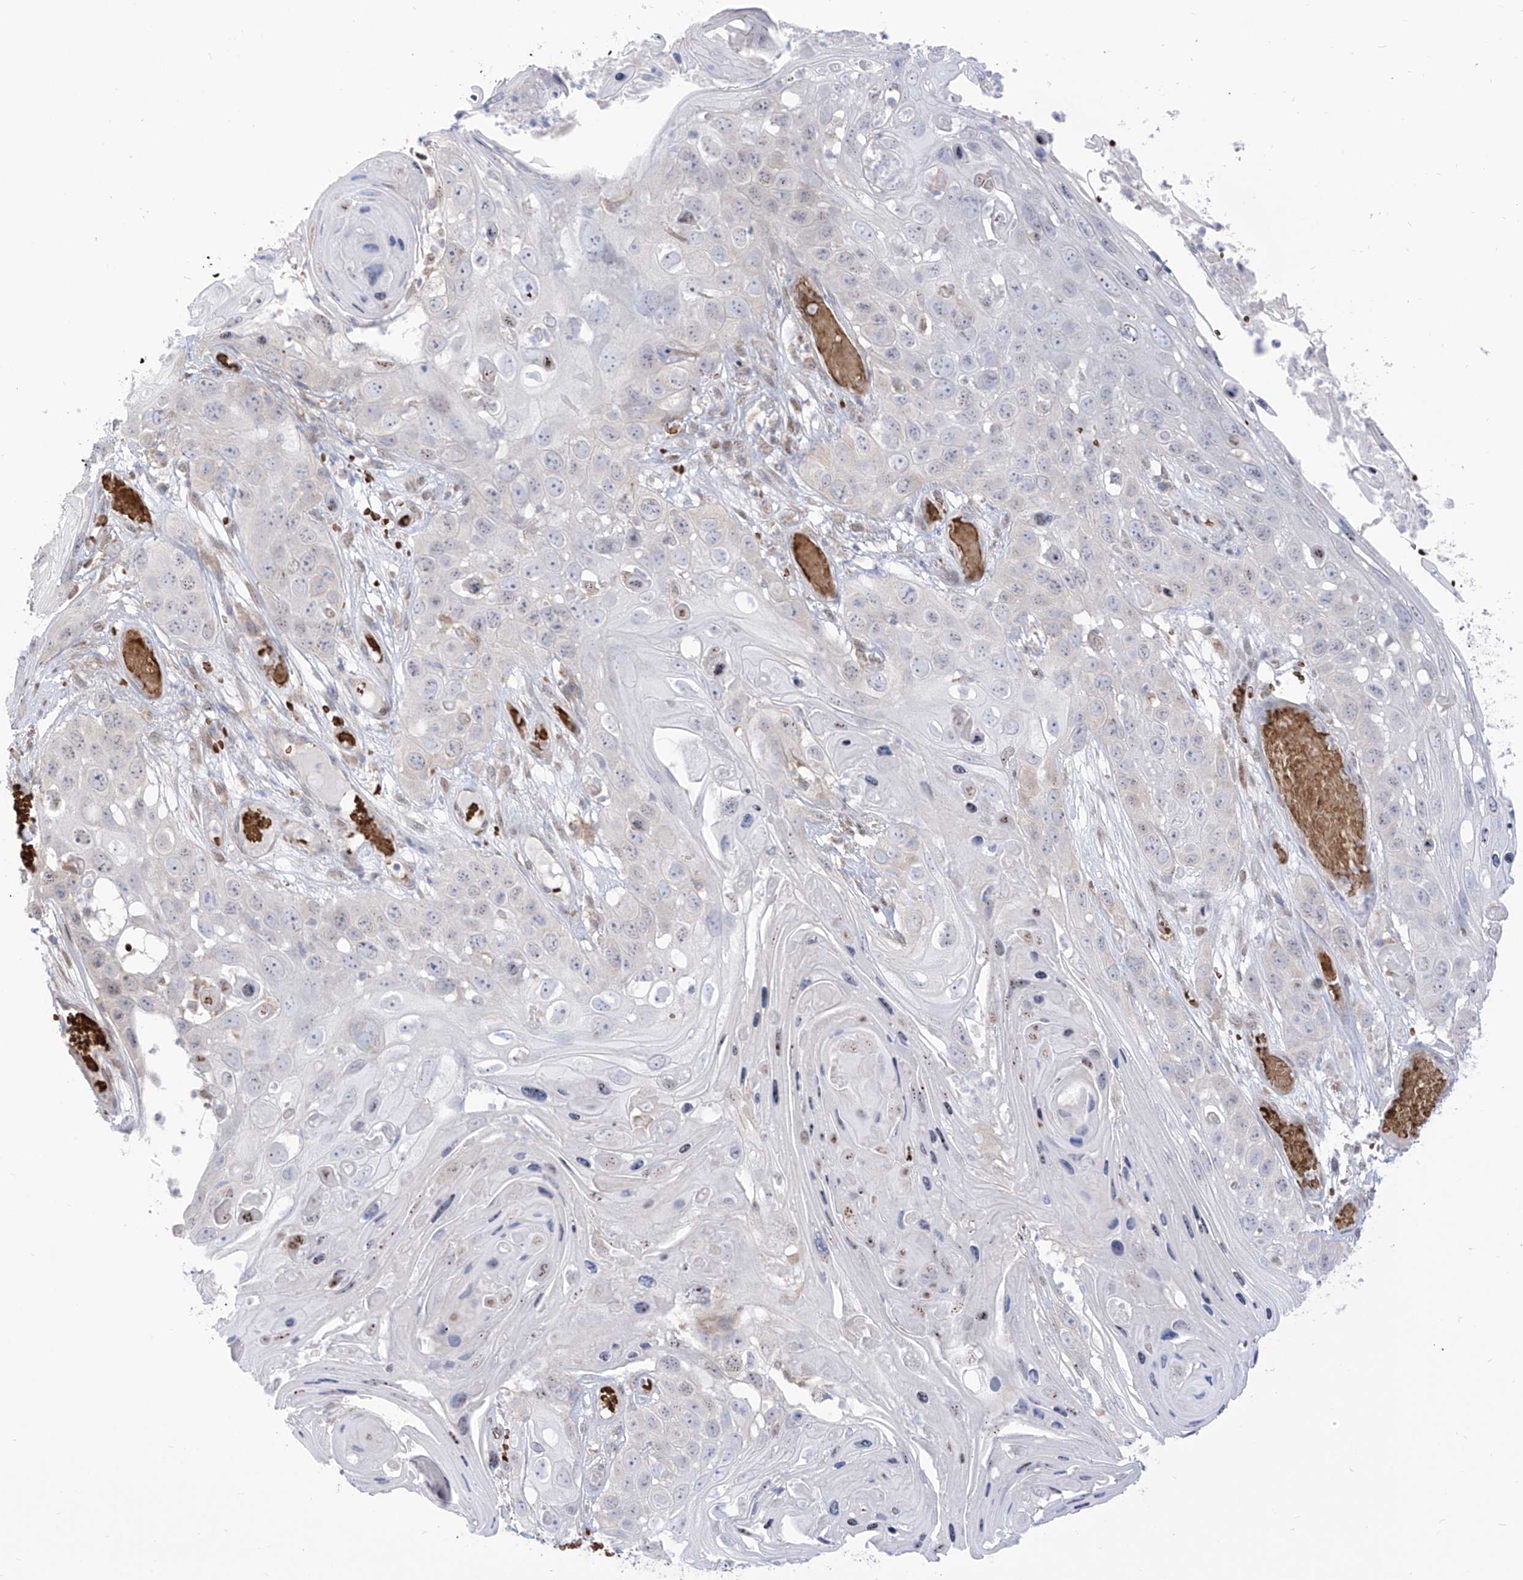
{"staining": {"intensity": "negative", "quantity": "none", "location": "none"}, "tissue": "skin cancer", "cell_type": "Tumor cells", "image_type": "cancer", "snomed": [{"axis": "morphology", "description": "Squamous cell carcinoma, NOS"}, {"axis": "topography", "description": "Skin"}], "caption": "The IHC photomicrograph has no significant expression in tumor cells of skin cancer (squamous cell carcinoma) tissue.", "gene": "ARHGEF40", "patient": {"sex": "male", "age": 55}}